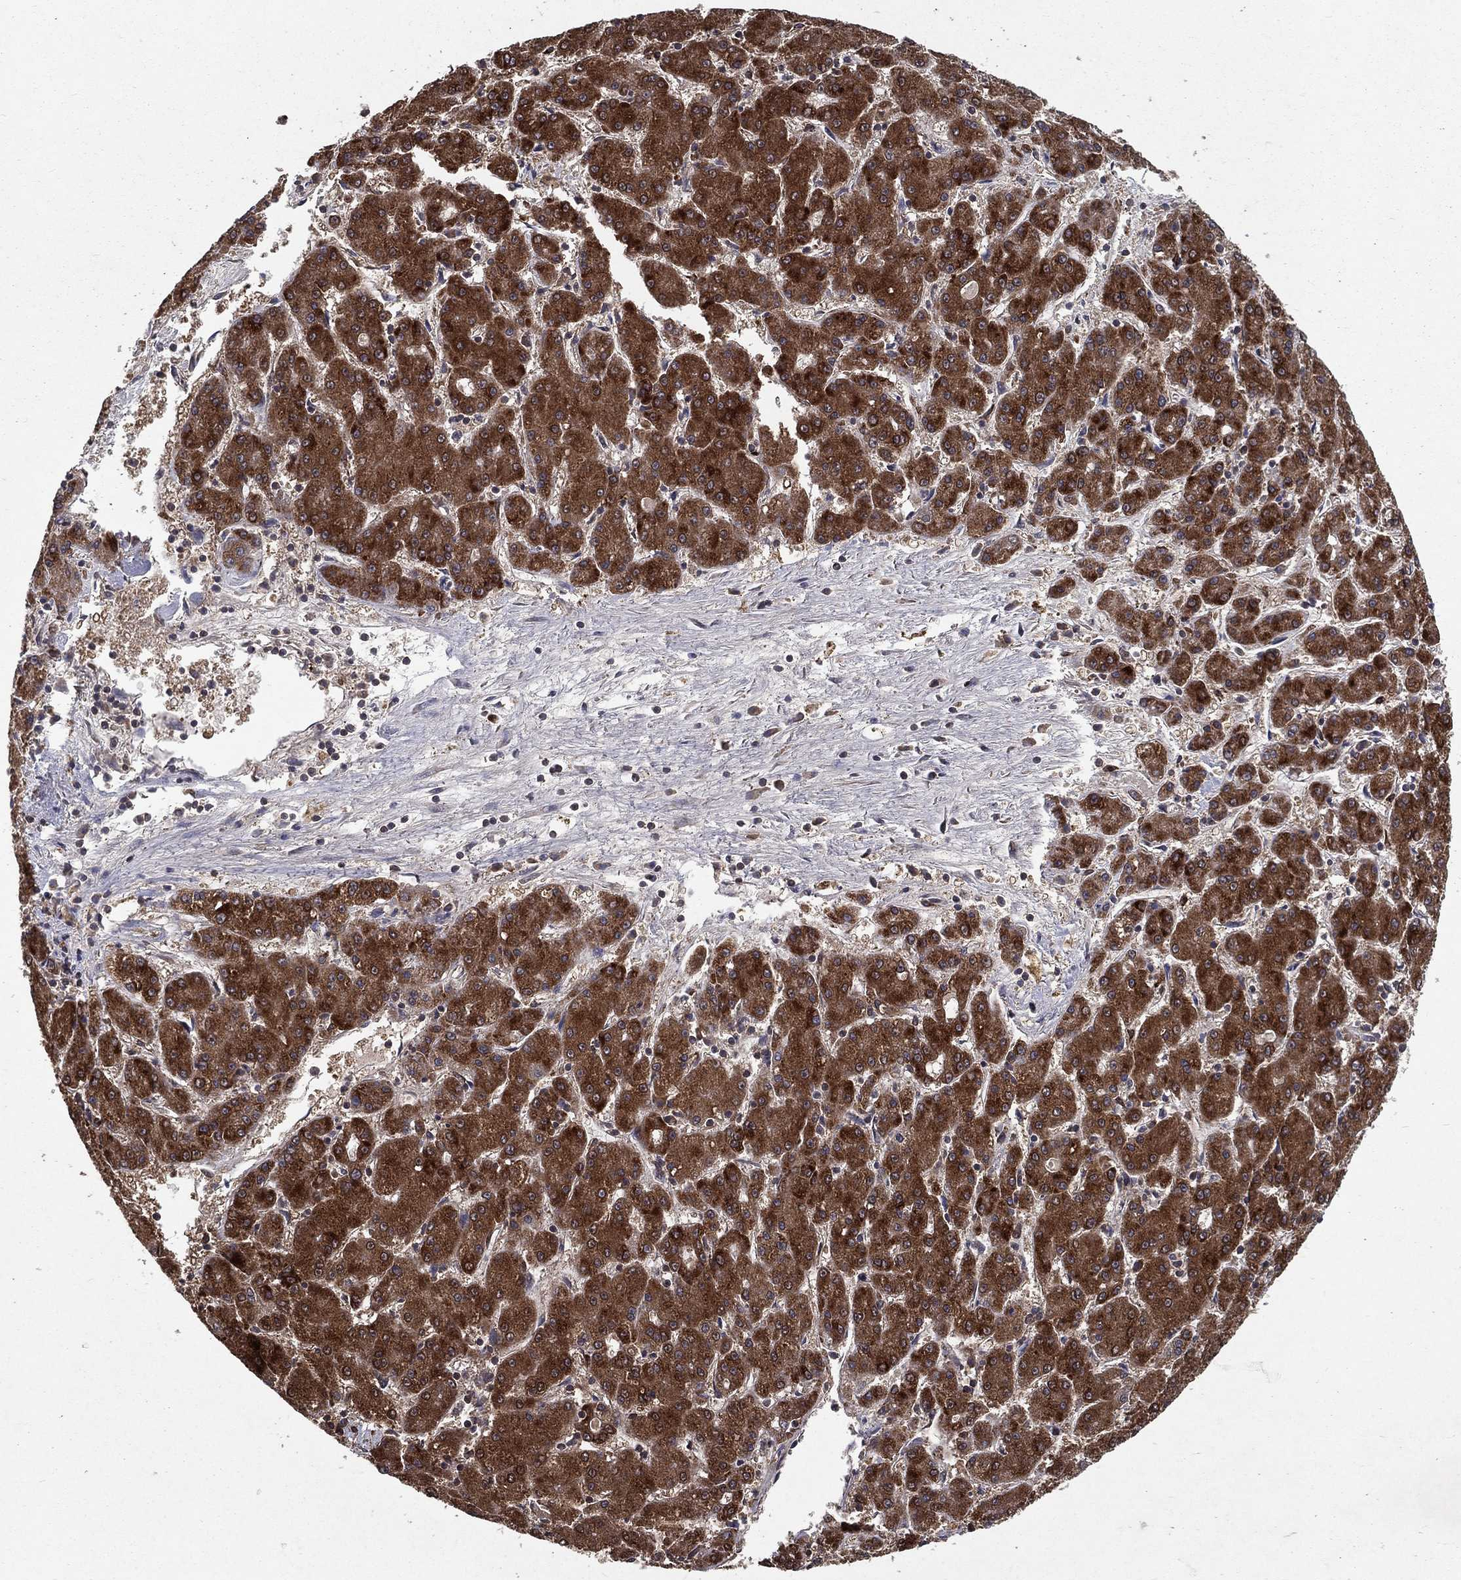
{"staining": {"intensity": "moderate", "quantity": ">75%", "location": "cytoplasmic/membranous,nuclear"}, "tissue": "liver cancer", "cell_type": "Tumor cells", "image_type": "cancer", "snomed": [{"axis": "morphology", "description": "Carcinoma, Hepatocellular, NOS"}, {"axis": "topography", "description": "Liver"}], "caption": "Protein positivity by immunohistochemistry (IHC) shows moderate cytoplasmic/membranous and nuclear positivity in approximately >75% of tumor cells in hepatocellular carcinoma (liver). The protein of interest is shown in brown color, while the nuclei are stained blue.", "gene": "CERS2", "patient": {"sex": "male", "age": 73}}